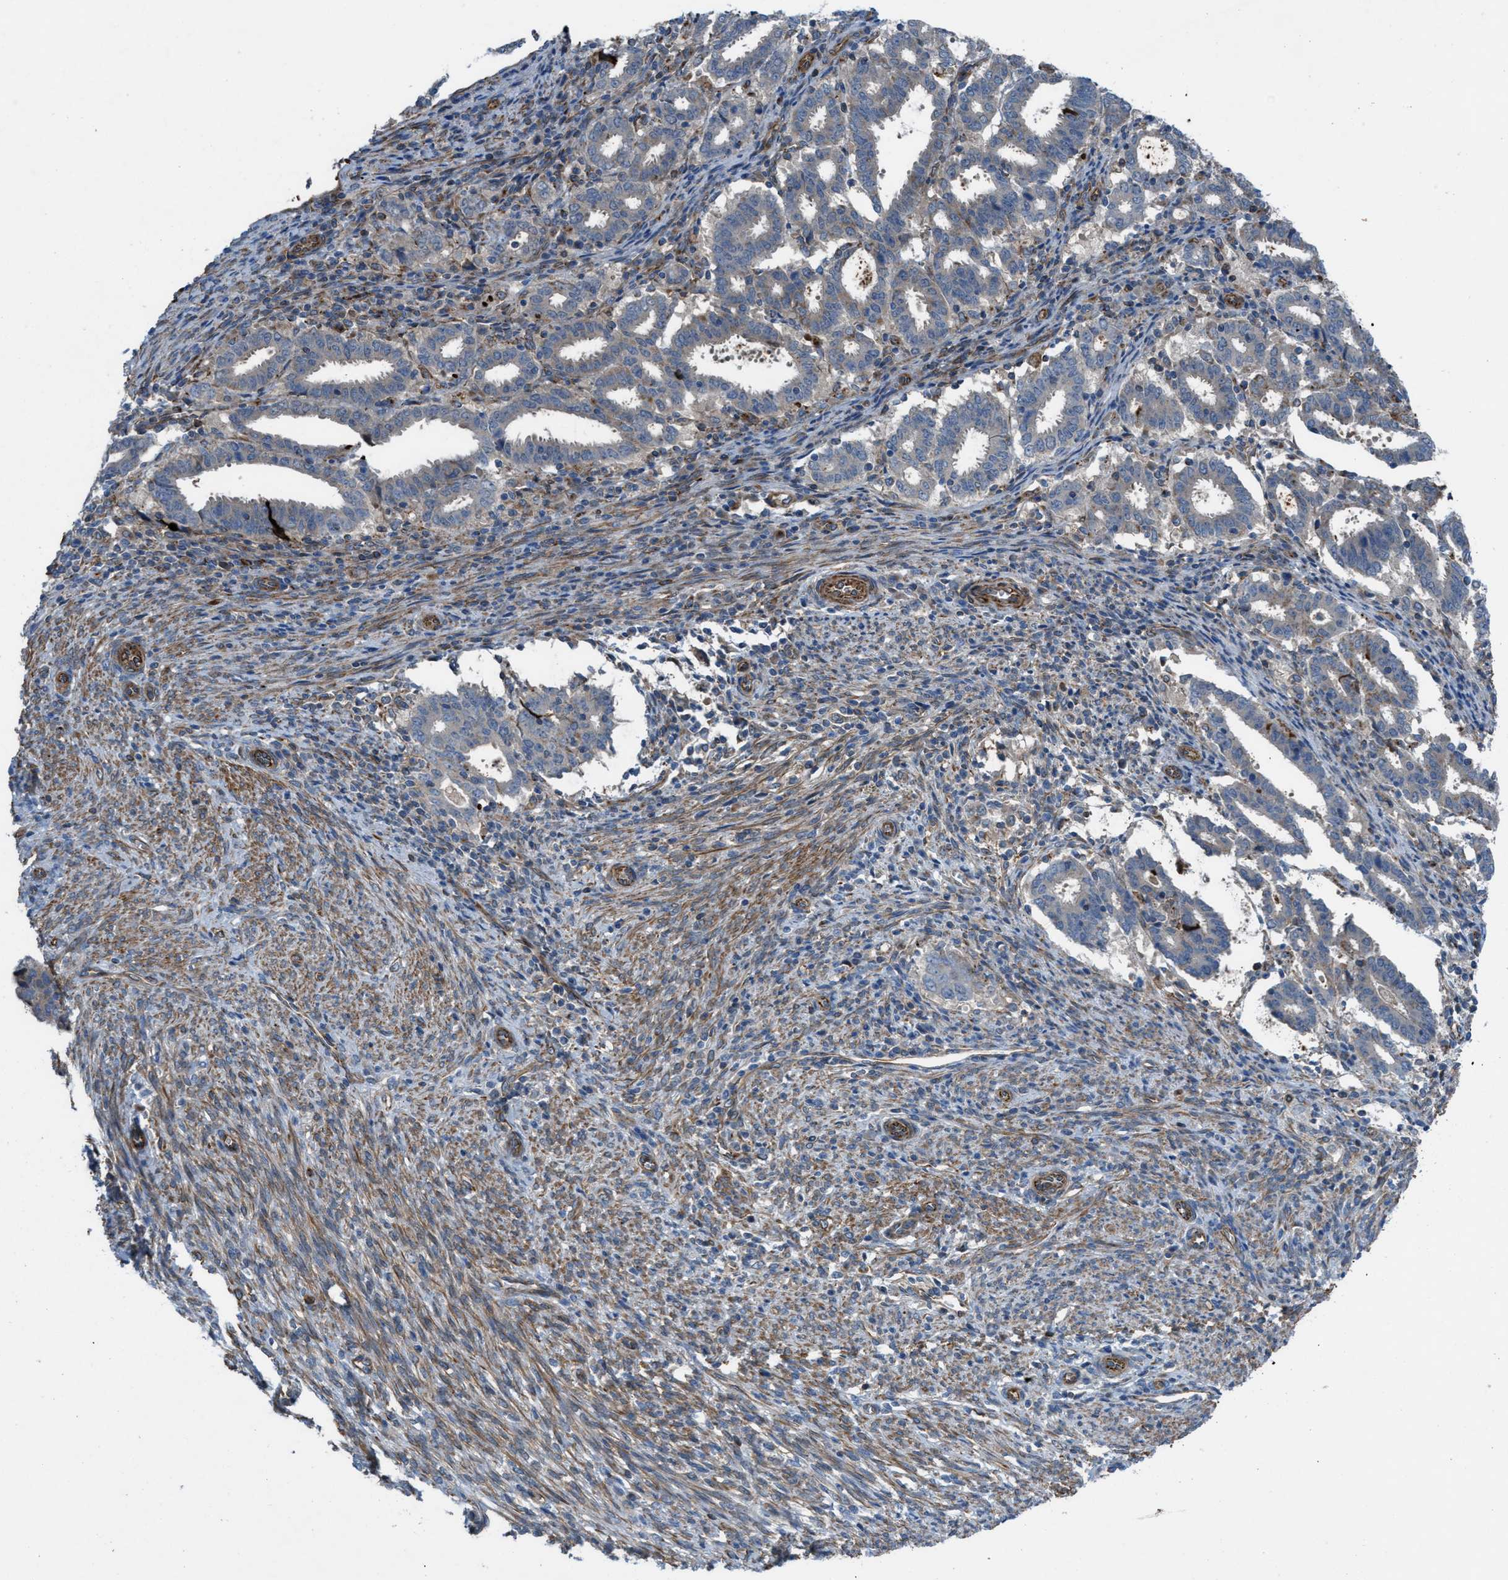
{"staining": {"intensity": "negative", "quantity": "none", "location": "none"}, "tissue": "endometrial cancer", "cell_type": "Tumor cells", "image_type": "cancer", "snomed": [{"axis": "morphology", "description": "Adenocarcinoma, NOS"}, {"axis": "topography", "description": "Uterus"}], "caption": "Image shows no significant protein staining in tumor cells of adenocarcinoma (endometrial). (DAB IHC, high magnification).", "gene": "SLC6A9", "patient": {"sex": "female", "age": 83}}